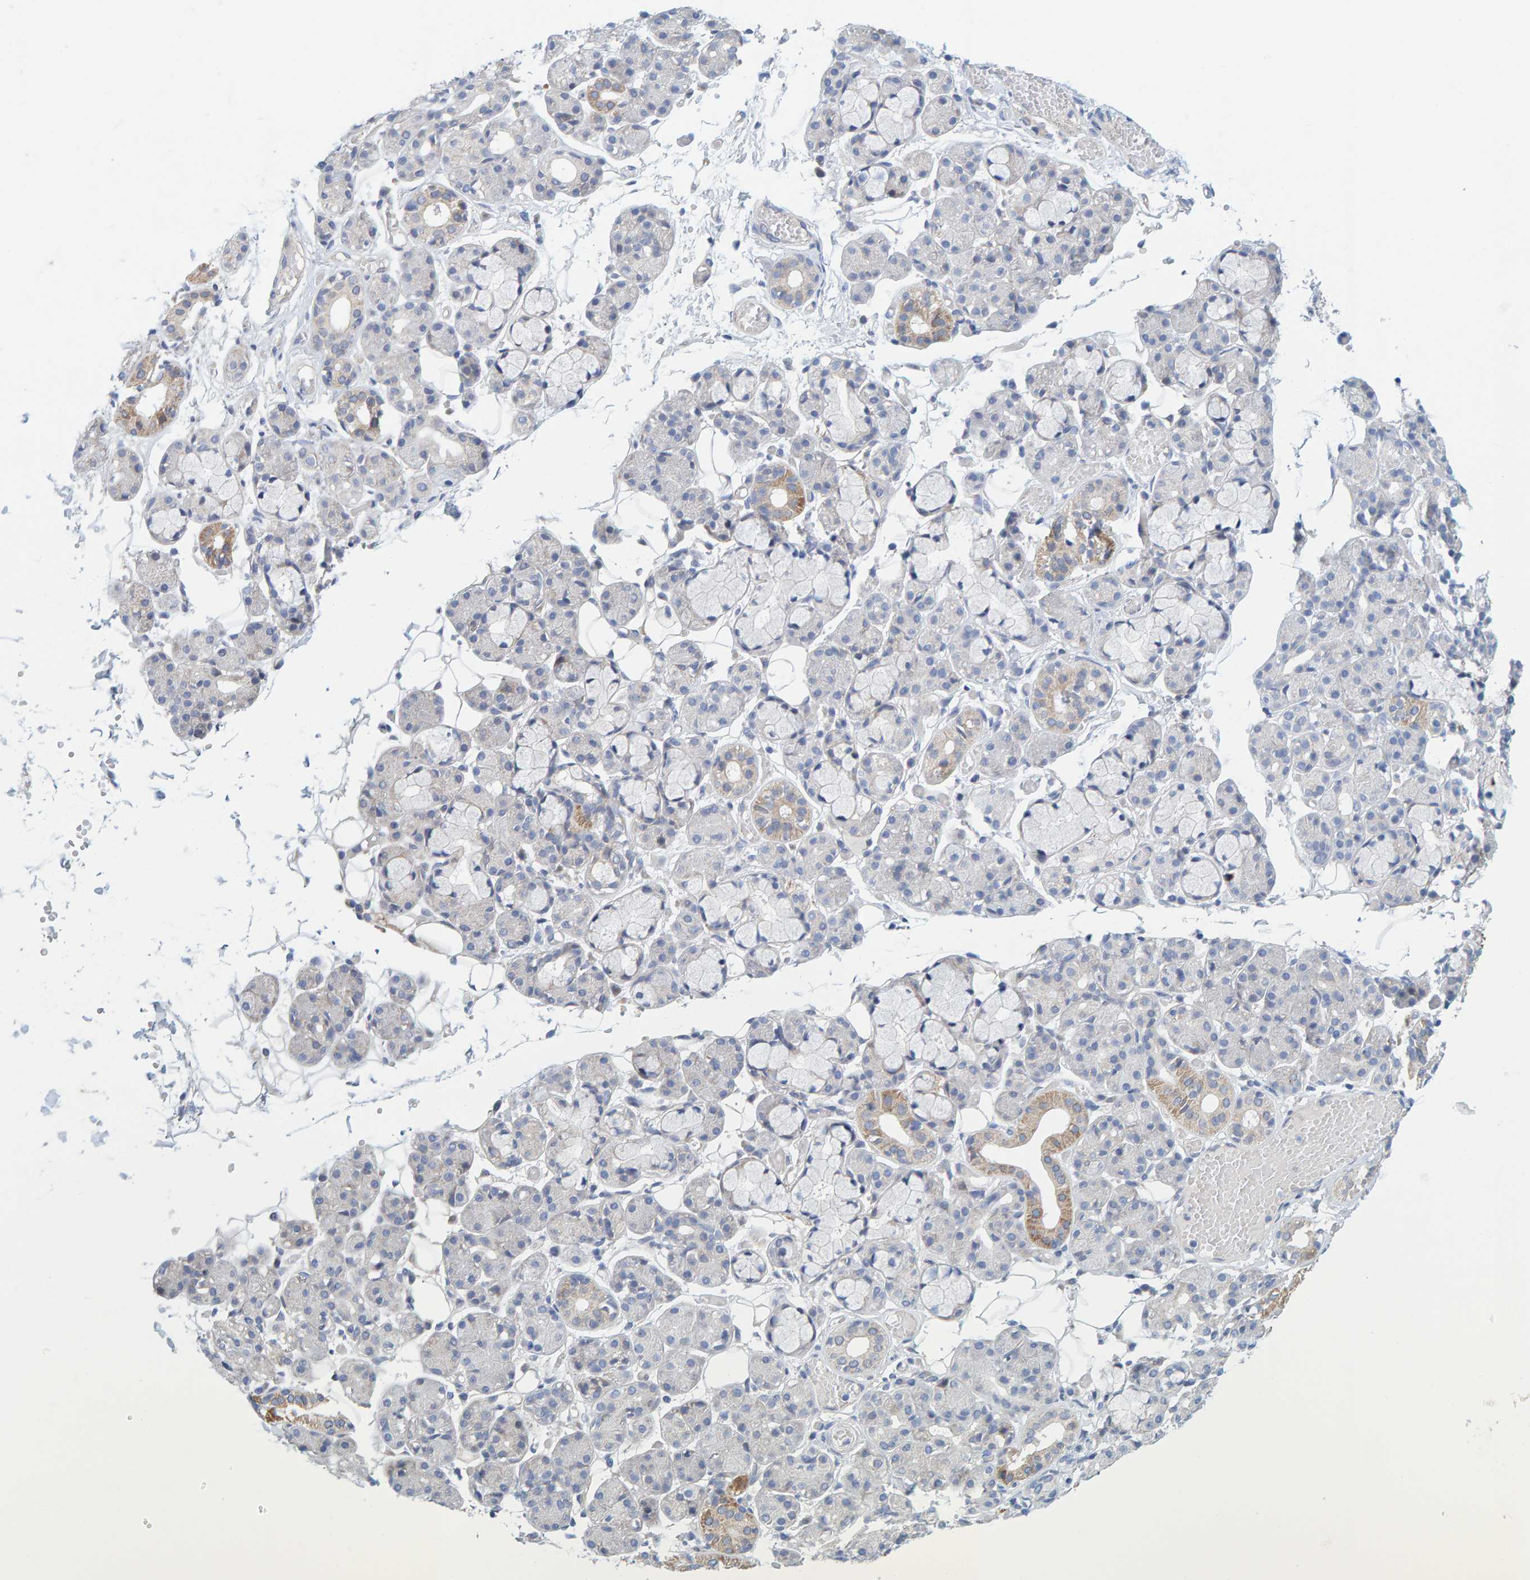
{"staining": {"intensity": "moderate", "quantity": "<25%", "location": "cytoplasmic/membranous"}, "tissue": "salivary gland", "cell_type": "Glandular cells", "image_type": "normal", "snomed": [{"axis": "morphology", "description": "Normal tissue, NOS"}, {"axis": "topography", "description": "Salivary gland"}], "caption": "Protein expression analysis of benign human salivary gland reveals moderate cytoplasmic/membranous staining in approximately <25% of glandular cells. The protein is stained brown, and the nuclei are stained in blue (DAB (3,3'-diaminobenzidine) IHC with brightfield microscopy, high magnification).", "gene": "ZC3H3", "patient": {"sex": "male", "age": 63}}